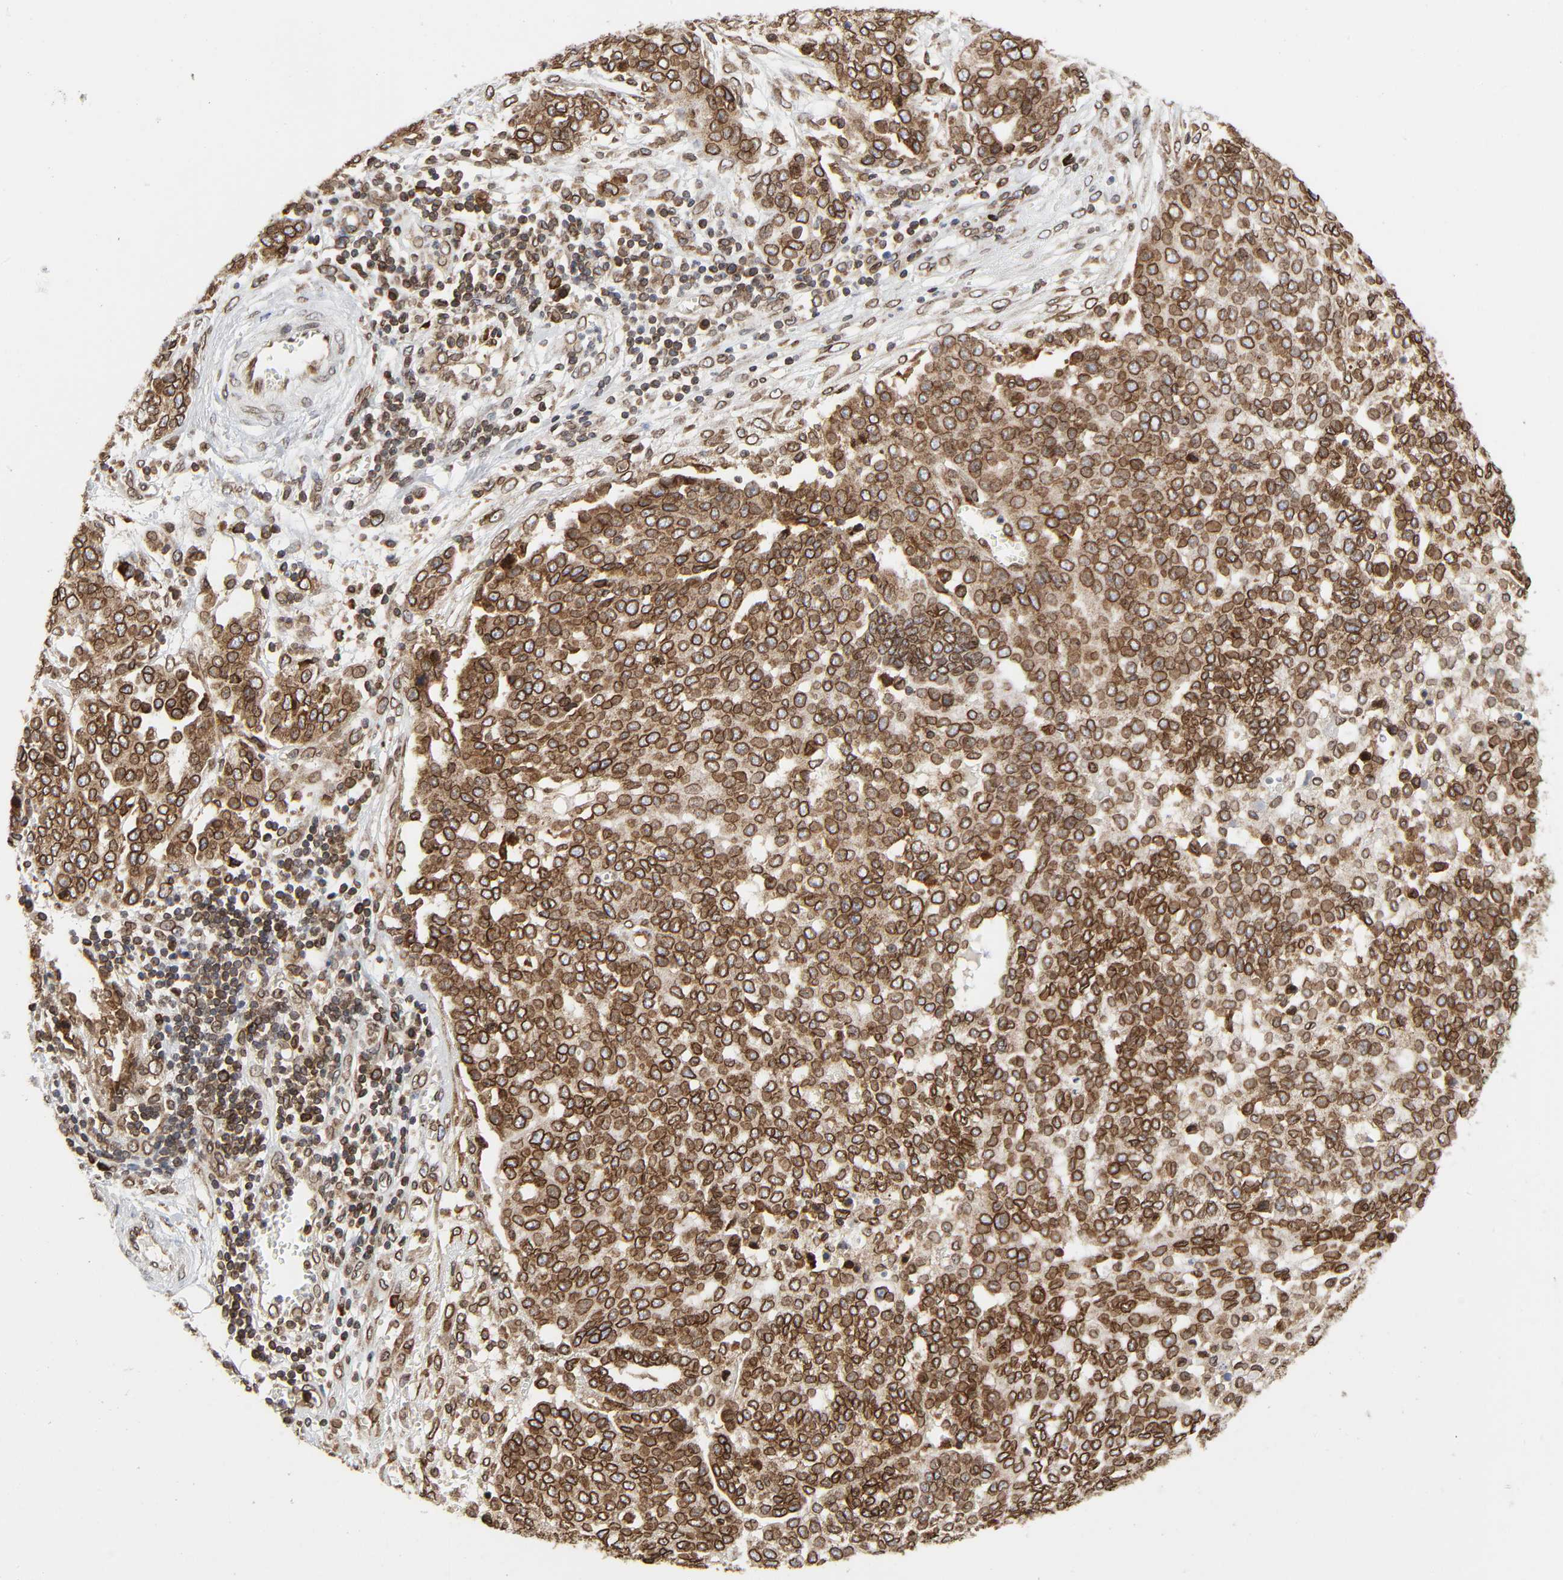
{"staining": {"intensity": "moderate", "quantity": ">75%", "location": "cytoplasmic/membranous,nuclear"}, "tissue": "ovarian cancer", "cell_type": "Tumor cells", "image_type": "cancer", "snomed": [{"axis": "morphology", "description": "Cystadenocarcinoma, serous, NOS"}, {"axis": "topography", "description": "Soft tissue"}, {"axis": "topography", "description": "Ovary"}], "caption": "Brown immunohistochemical staining in ovarian cancer (serous cystadenocarcinoma) shows moderate cytoplasmic/membranous and nuclear positivity in about >75% of tumor cells. Immunohistochemistry (ihc) stains the protein of interest in brown and the nuclei are stained blue.", "gene": "RANGAP1", "patient": {"sex": "female", "age": 57}}